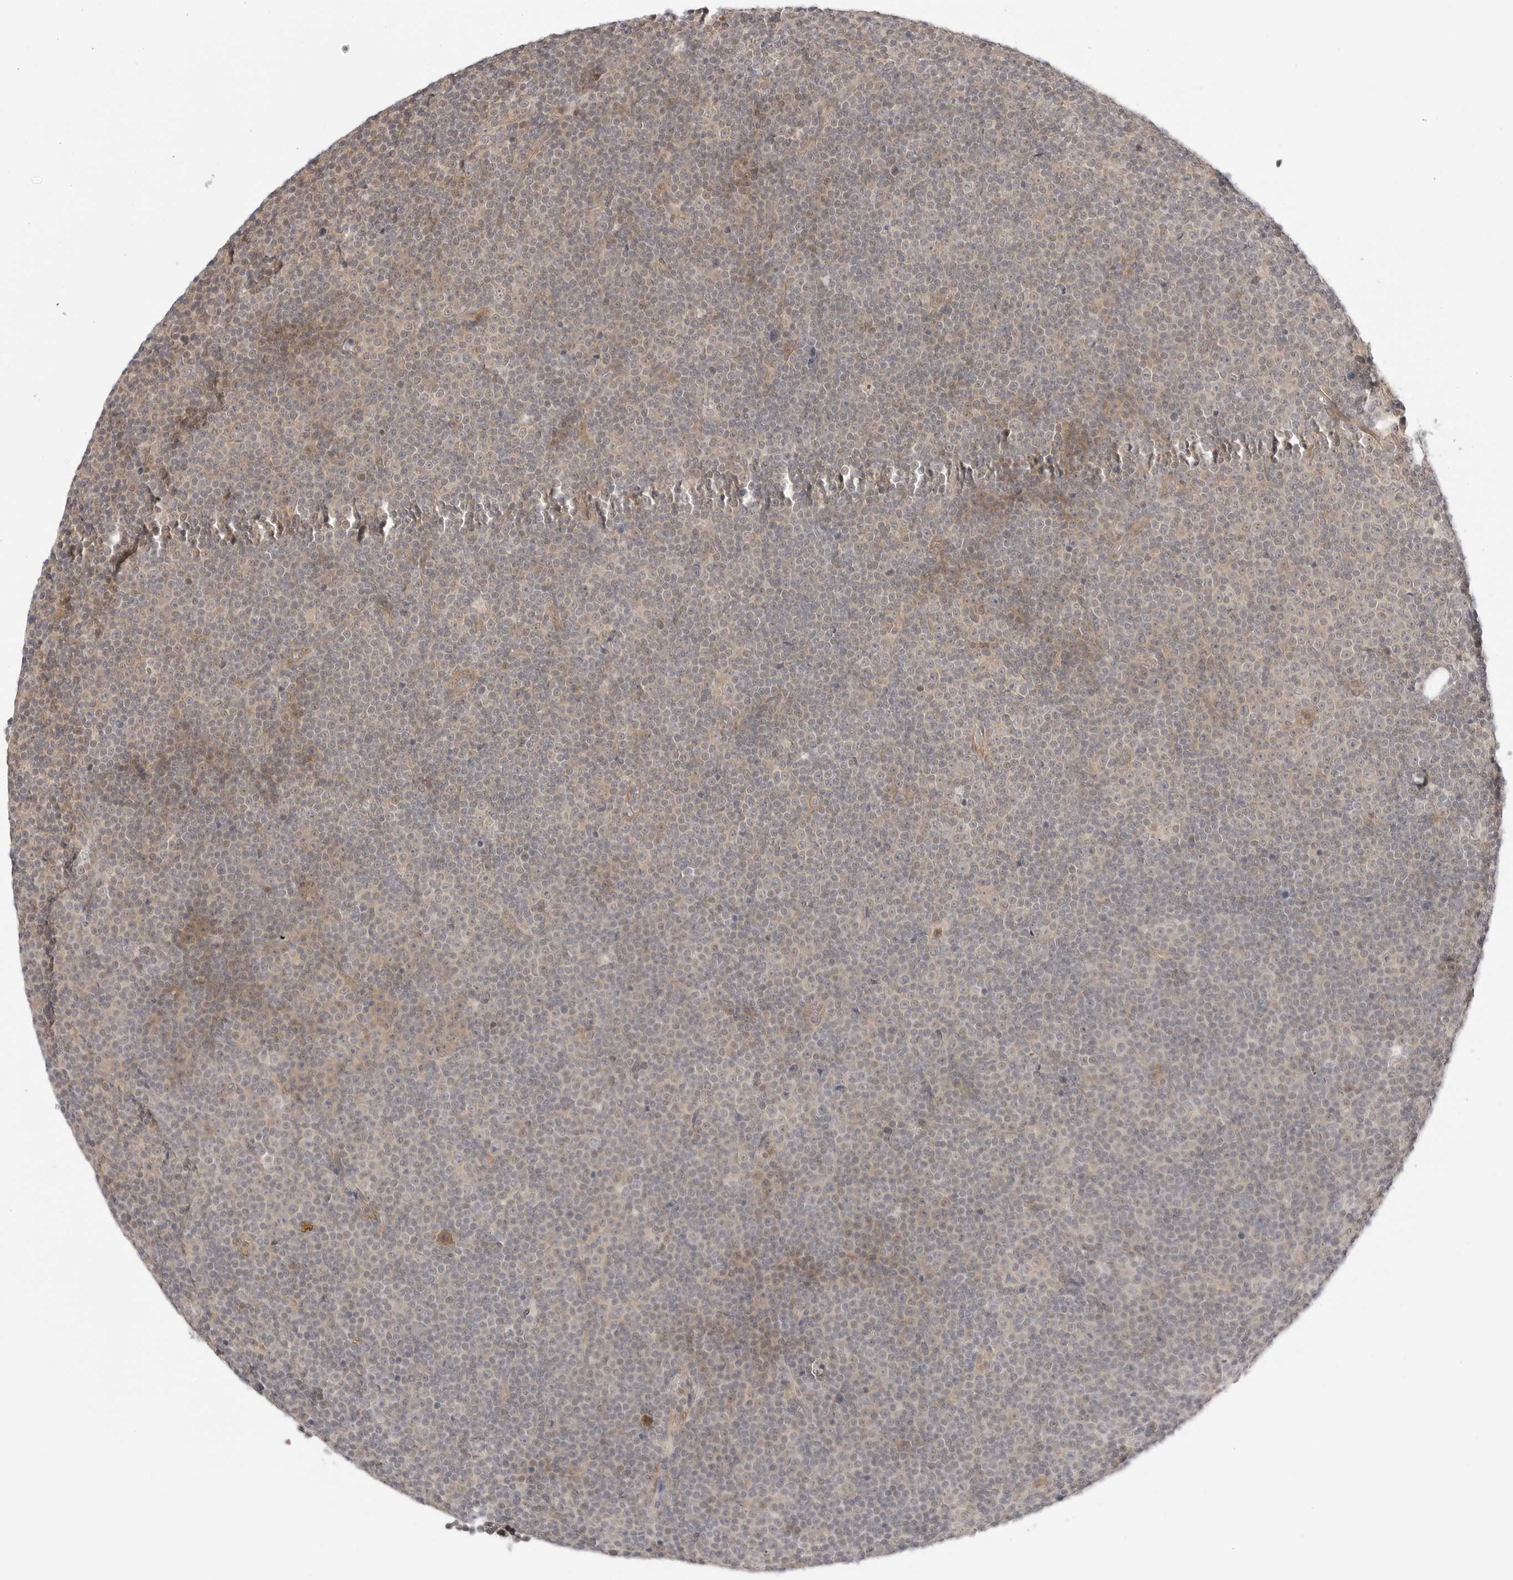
{"staining": {"intensity": "negative", "quantity": "none", "location": "none"}, "tissue": "lymphoma", "cell_type": "Tumor cells", "image_type": "cancer", "snomed": [{"axis": "morphology", "description": "Malignant lymphoma, non-Hodgkin's type, Low grade"}, {"axis": "topography", "description": "Lymph node"}], "caption": "DAB immunohistochemical staining of human malignant lymphoma, non-Hodgkin's type (low-grade) exhibits no significant positivity in tumor cells. (Brightfield microscopy of DAB (3,3'-diaminobenzidine) IHC at high magnification).", "gene": "TCP1", "patient": {"sex": "female", "age": 67}}